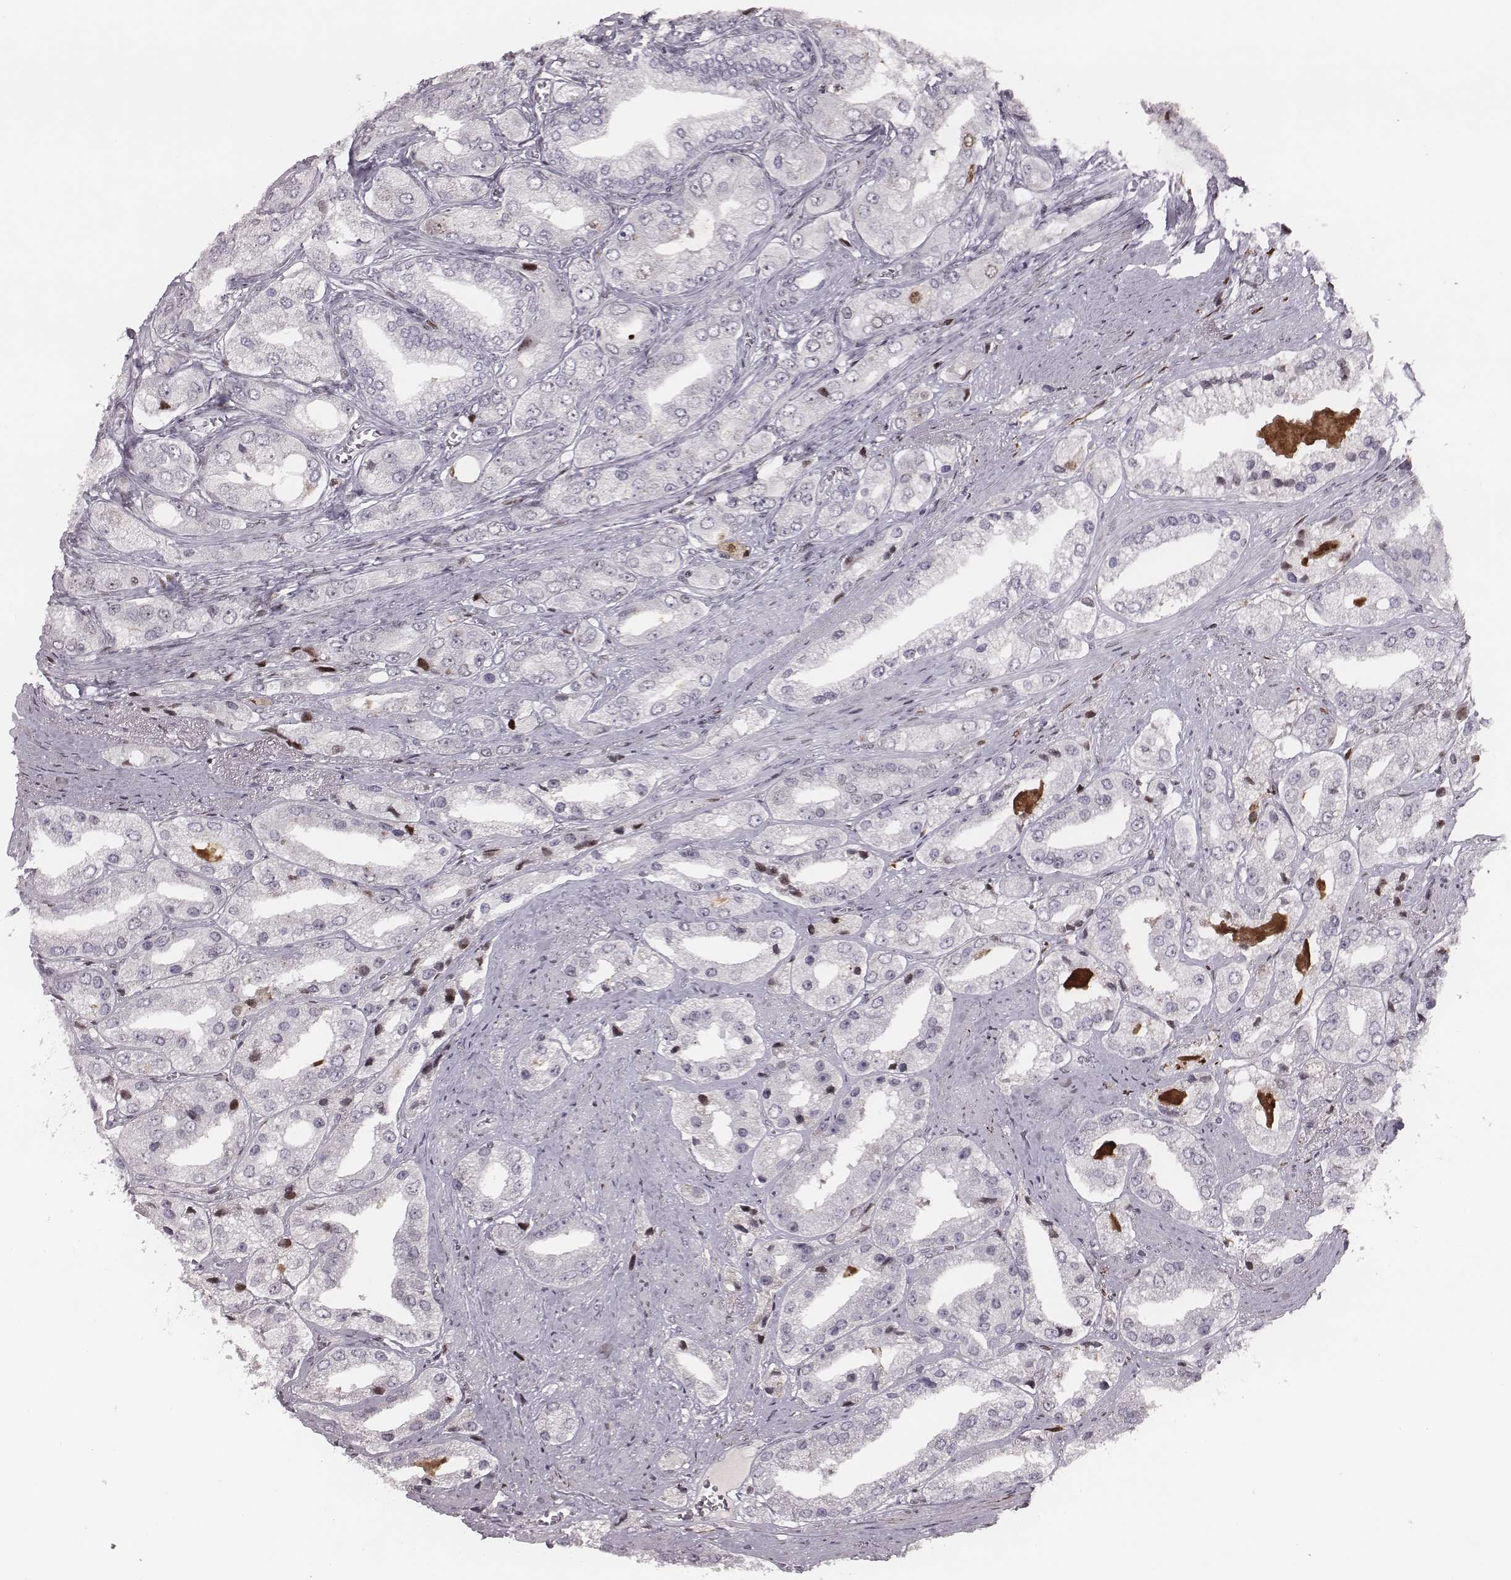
{"staining": {"intensity": "weak", "quantity": "<25%", "location": "nuclear"}, "tissue": "prostate cancer", "cell_type": "Tumor cells", "image_type": "cancer", "snomed": [{"axis": "morphology", "description": "Adenocarcinoma, Low grade"}, {"axis": "topography", "description": "Prostate"}], "caption": "A photomicrograph of prostate cancer (low-grade adenocarcinoma) stained for a protein reveals no brown staining in tumor cells.", "gene": "NDC1", "patient": {"sex": "male", "age": 69}}